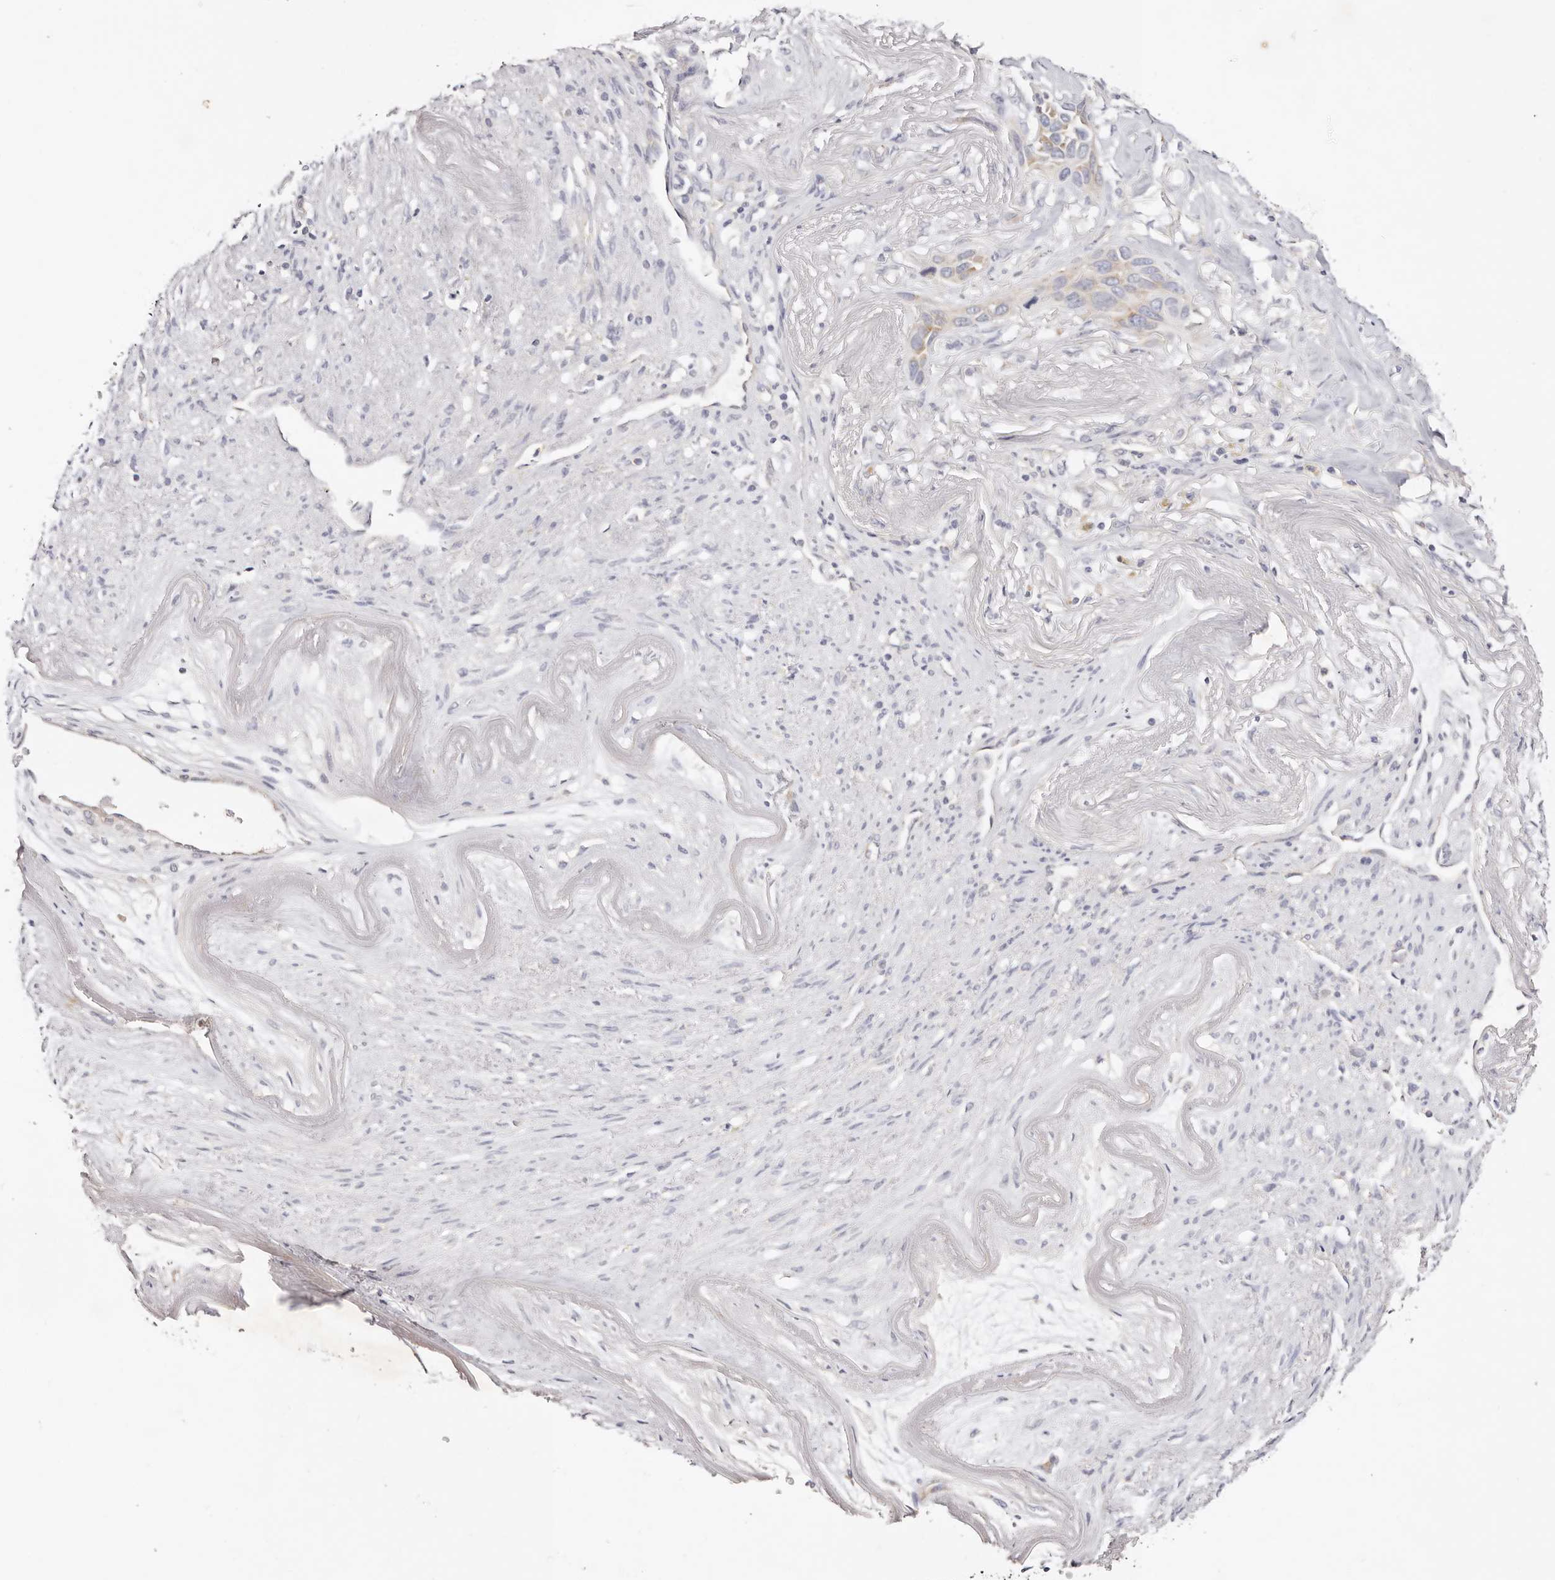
{"staining": {"intensity": "weak", "quantity": "<25%", "location": "cytoplasmic/membranous"}, "tissue": "pancreatic cancer", "cell_type": "Tumor cells", "image_type": "cancer", "snomed": [{"axis": "morphology", "description": "Adenocarcinoma, NOS"}, {"axis": "topography", "description": "Pancreas"}], "caption": "DAB immunohistochemical staining of human pancreatic cancer demonstrates no significant staining in tumor cells.", "gene": "GNA13", "patient": {"sex": "female", "age": 60}}